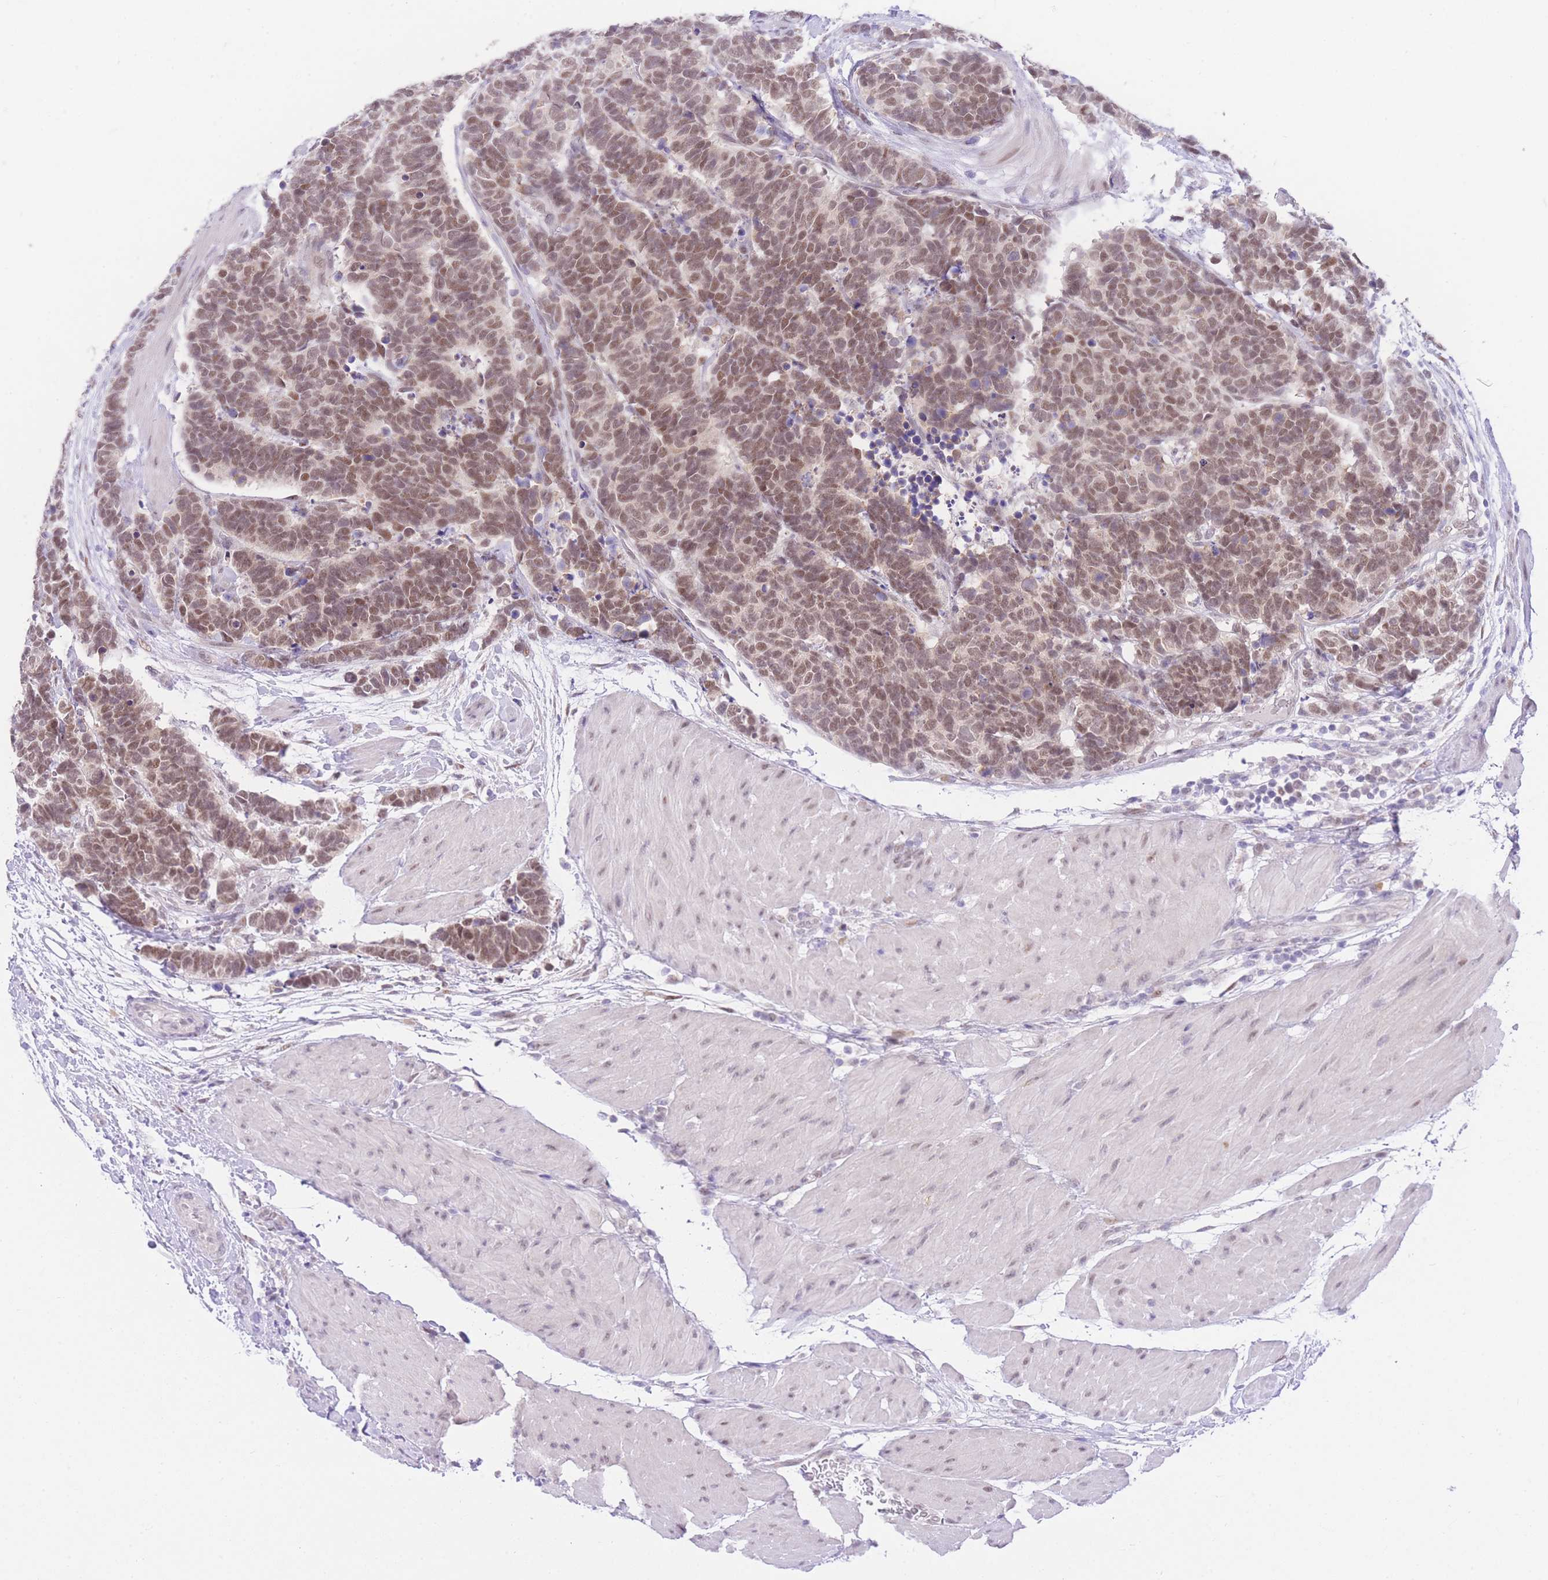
{"staining": {"intensity": "moderate", "quantity": ">75%", "location": "nuclear"}, "tissue": "carcinoid", "cell_type": "Tumor cells", "image_type": "cancer", "snomed": [{"axis": "morphology", "description": "Carcinoma, NOS"}, {"axis": "morphology", "description": "Carcinoid, malignant, NOS"}, {"axis": "topography", "description": "Urinary bladder"}], "caption": "A medium amount of moderate nuclear expression is appreciated in approximately >75% of tumor cells in carcinoid tissue.", "gene": "UBXN7", "patient": {"sex": "male", "age": 57}}